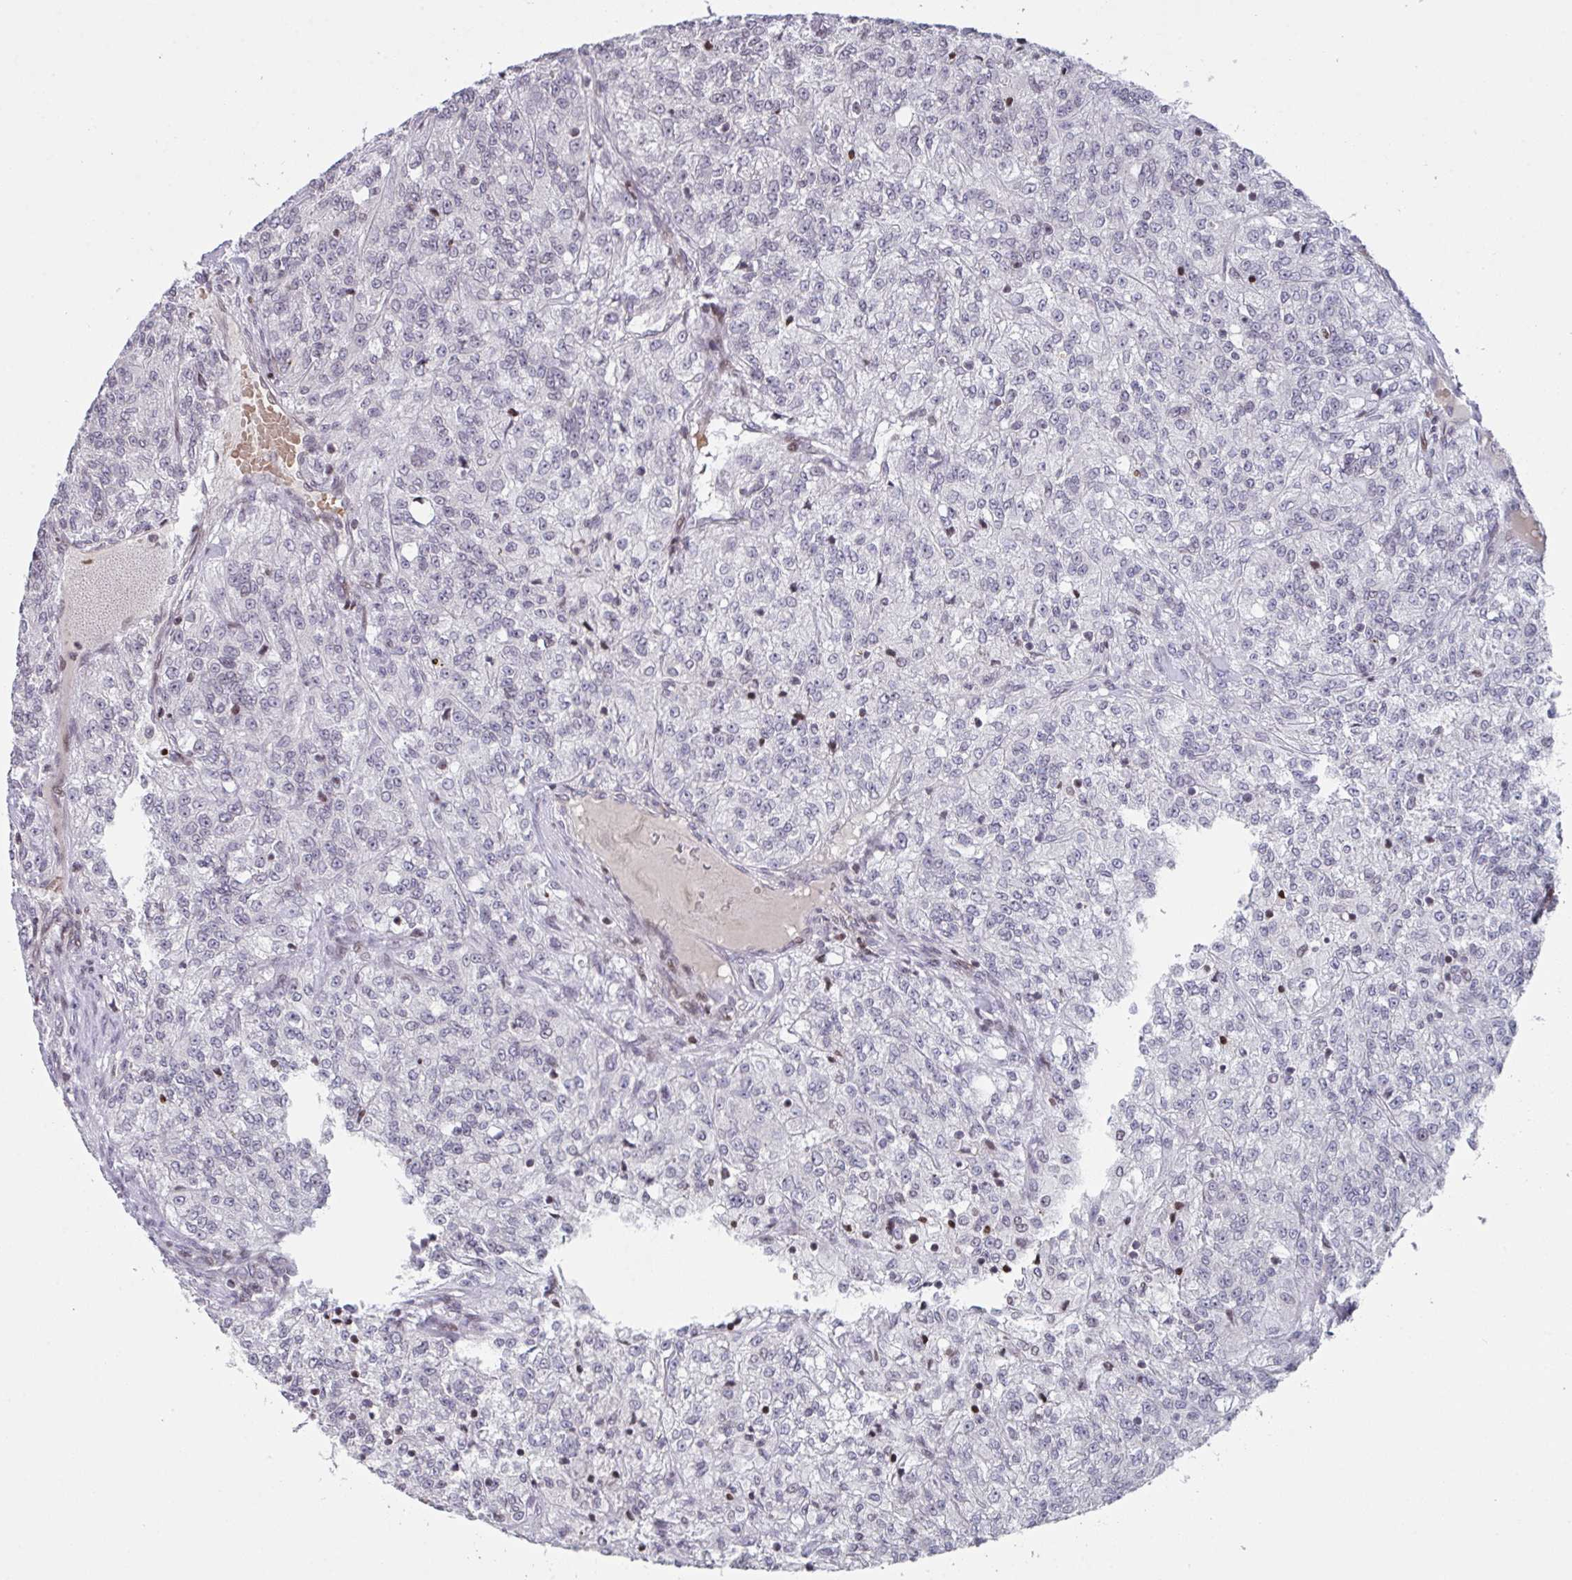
{"staining": {"intensity": "negative", "quantity": "none", "location": "none"}, "tissue": "renal cancer", "cell_type": "Tumor cells", "image_type": "cancer", "snomed": [{"axis": "morphology", "description": "Adenocarcinoma, NOS"}, {"axis": "topography", "description": "Kidney"}], "caption": "The IHC image has no significant positivity in tumor cells of adenocarcinoma (renal) tissue.", "gene": "PCDHB8", "patient": {"sex": "female", "age": 63}}